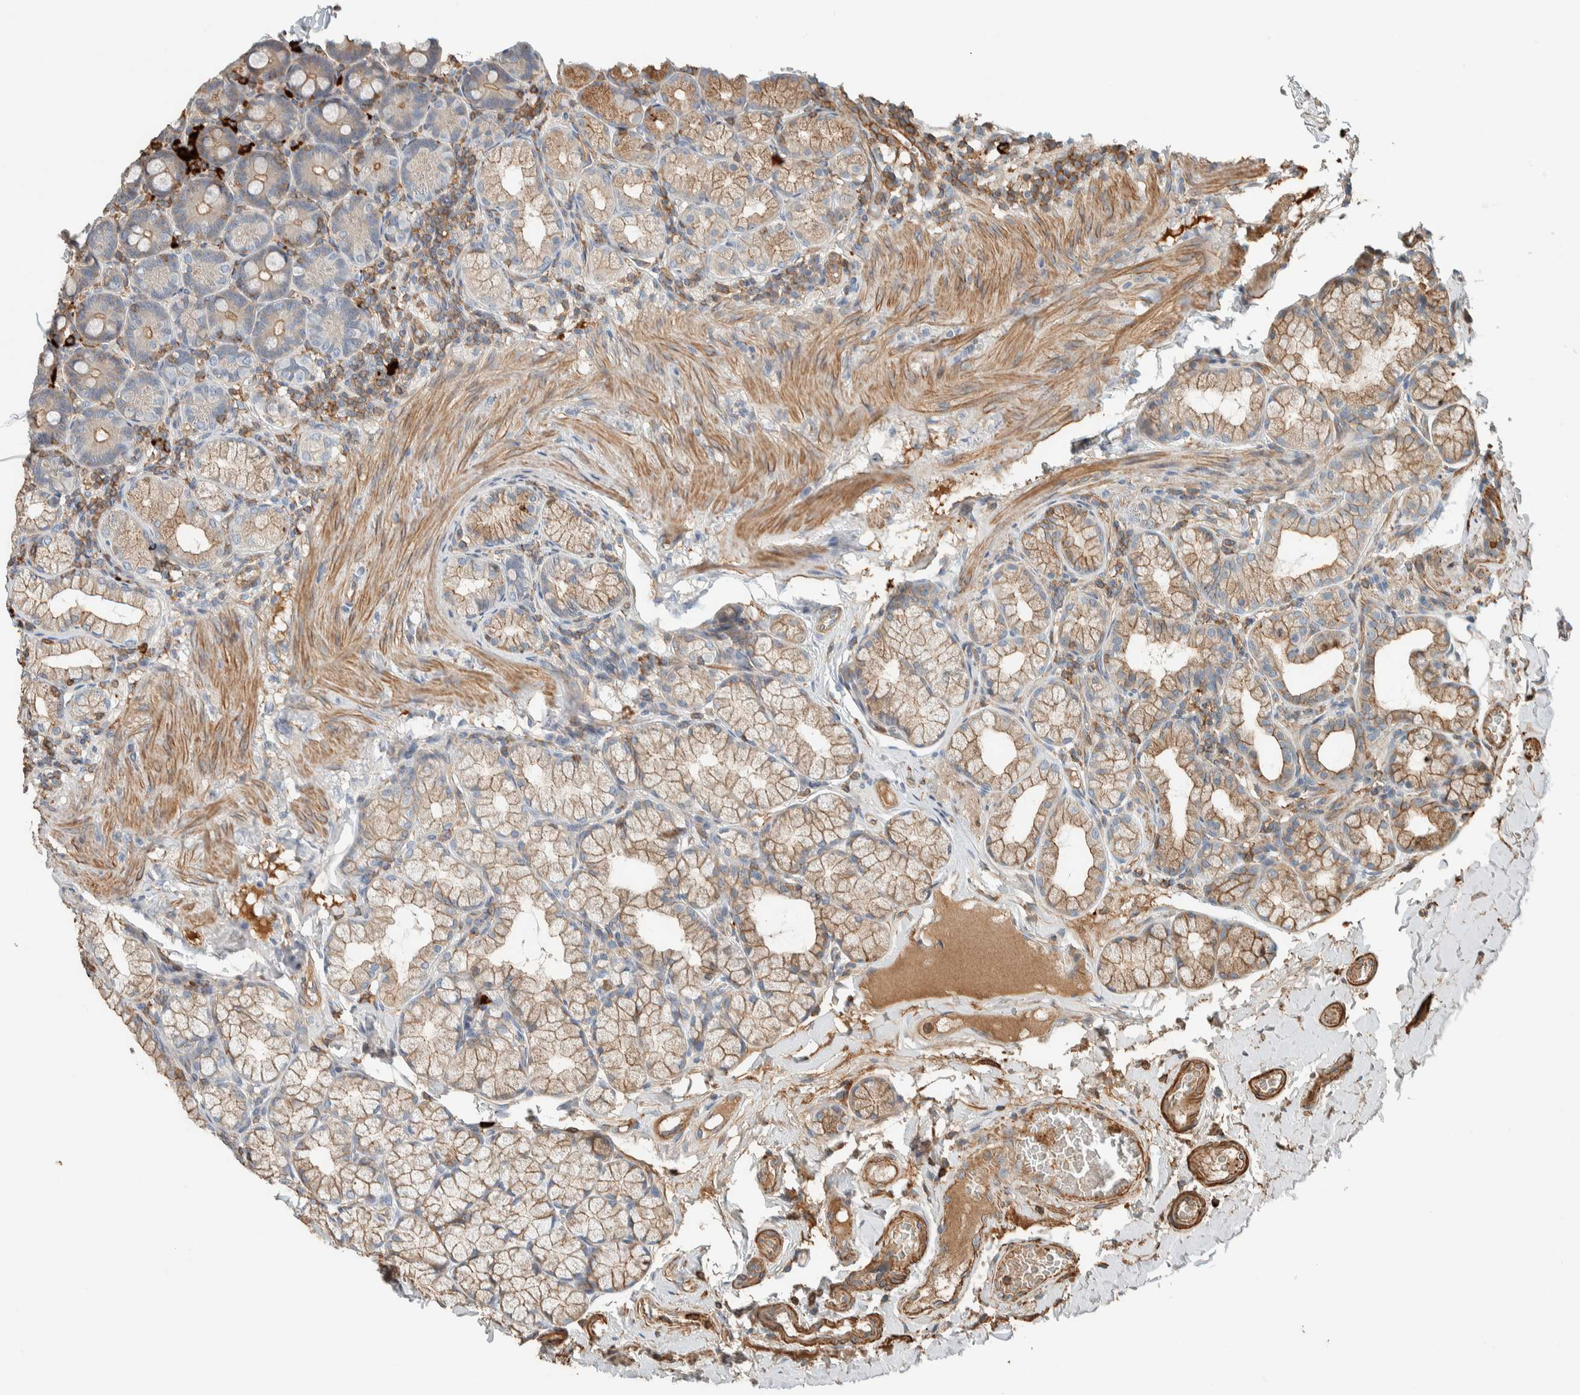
{"staining": {"intensity": "moderate", "quantity": "25%-75%", "location": "cytoplasmic/membranous"}, "tissue": "duodenum", "cell_type": "Glandular cells", "image_type": "normal", "snomed": [{"axis": "morphology", "description": "Normal tissue, NOS"}, {"axis": "topography", "description": "Duodenum"}], "caption": "A photomicrograph of duodenum stained for a protein demonstrates moderate cytoplasmic/membranous brown staining in glandular cells.", "gene": "CTBP2", "patient": {"sex": "male", "age": 50}}